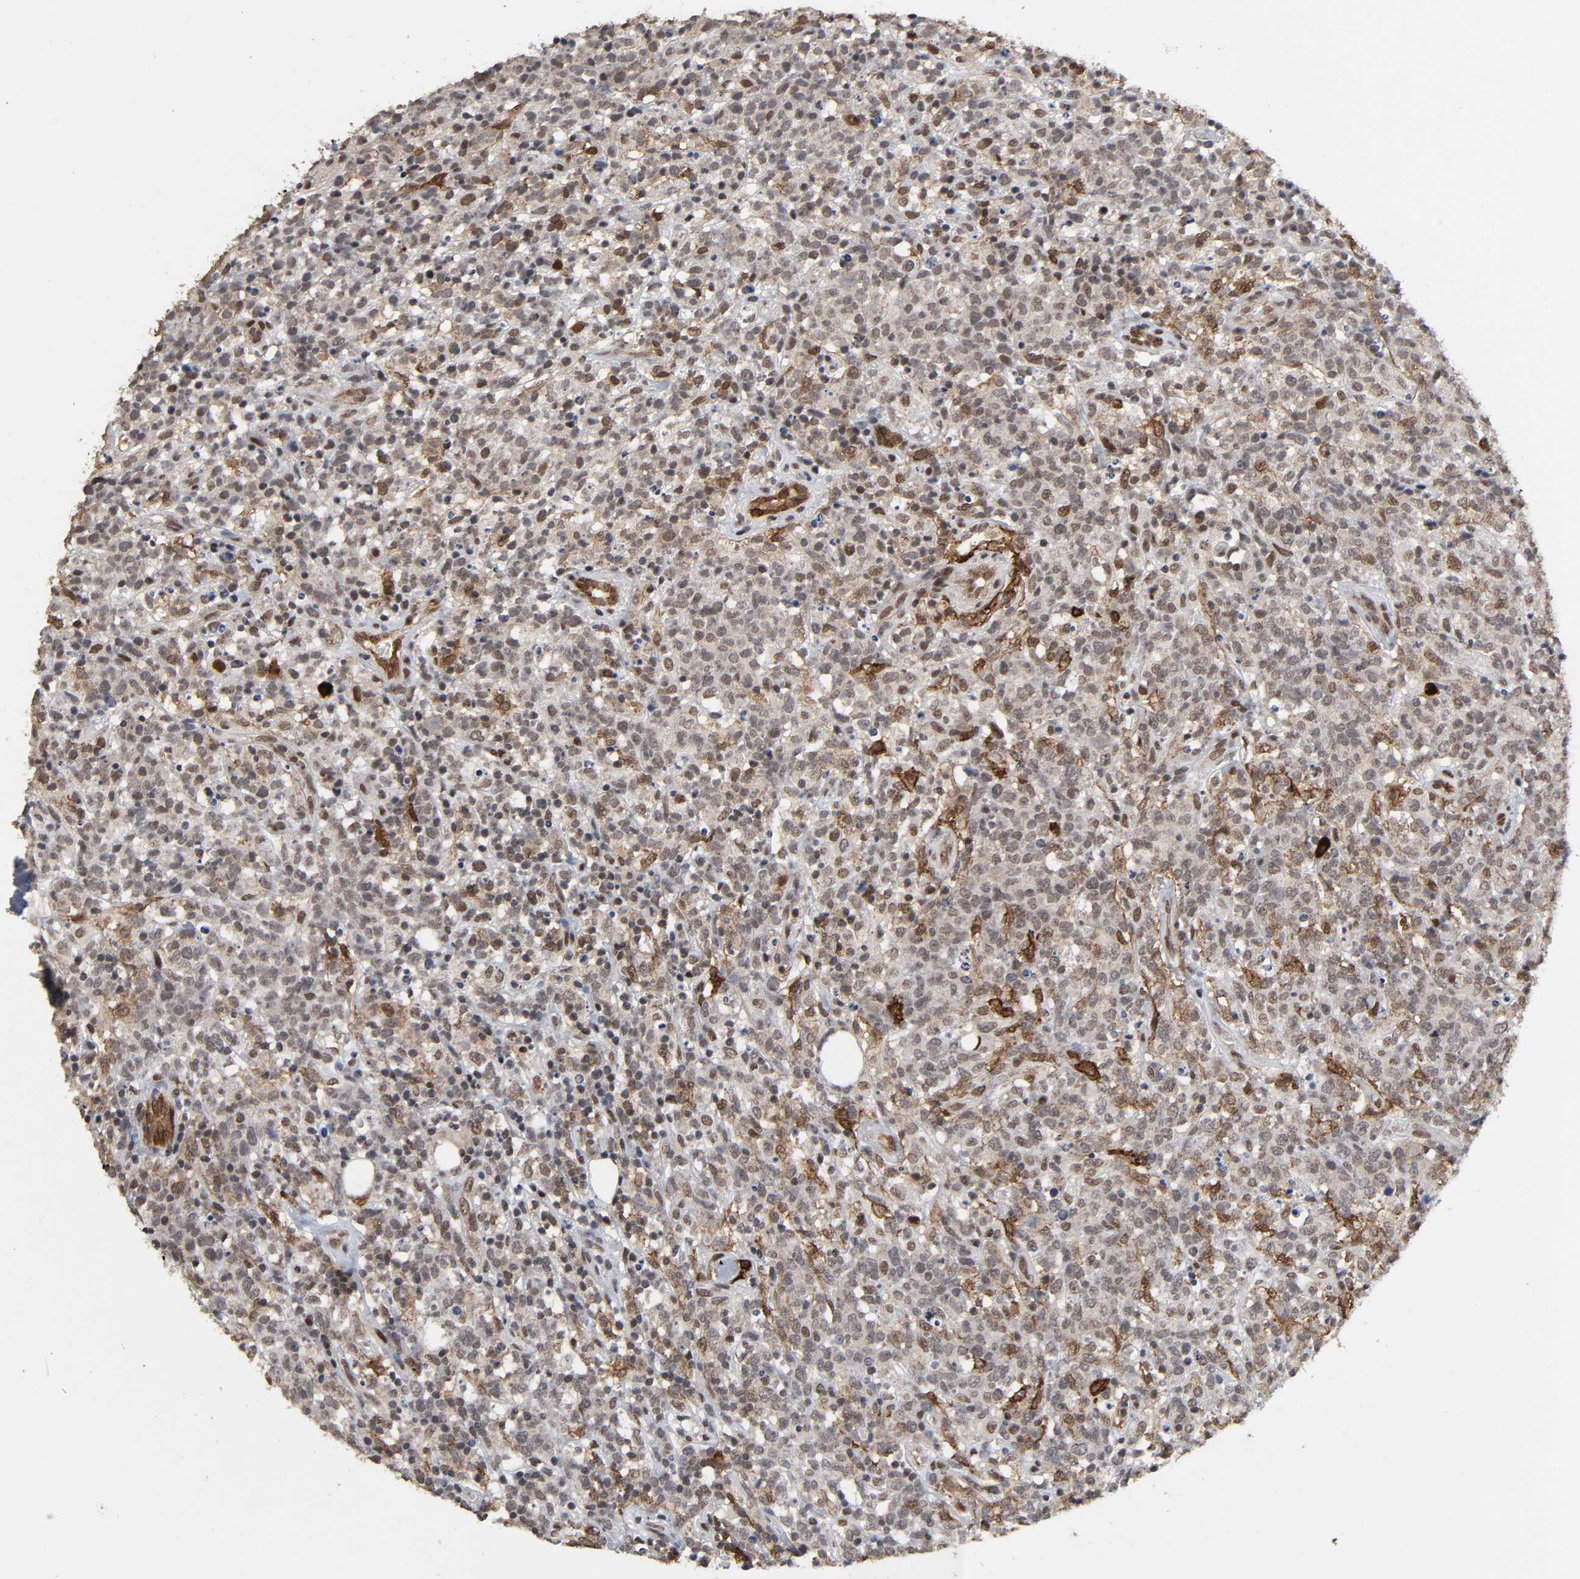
{"staining": {"intensity": "moderate", "quantity": "25%-75%", "location": "cytoplasmic/membranous,nuclear"}, "tissue": "lymphoma", "cell_type": "Tumor cells", "image_type": "cancer", "snomed": [{"axis": "morphology", "description": "Malignant lymphoma, non-Hodgkin's type, High grade"}, {"axis": "topography", "description": "Lymph node"}], "caption": "Malignant lymphoma, non-Hodgkin's type (high-grade) tissue demonstrates moderate cytoplasmic/membranous and nuclear expression in about 25%-75% of tumor cells", "gene": "AHNAK2", "patient": {"sex": "female", "age": 73}}